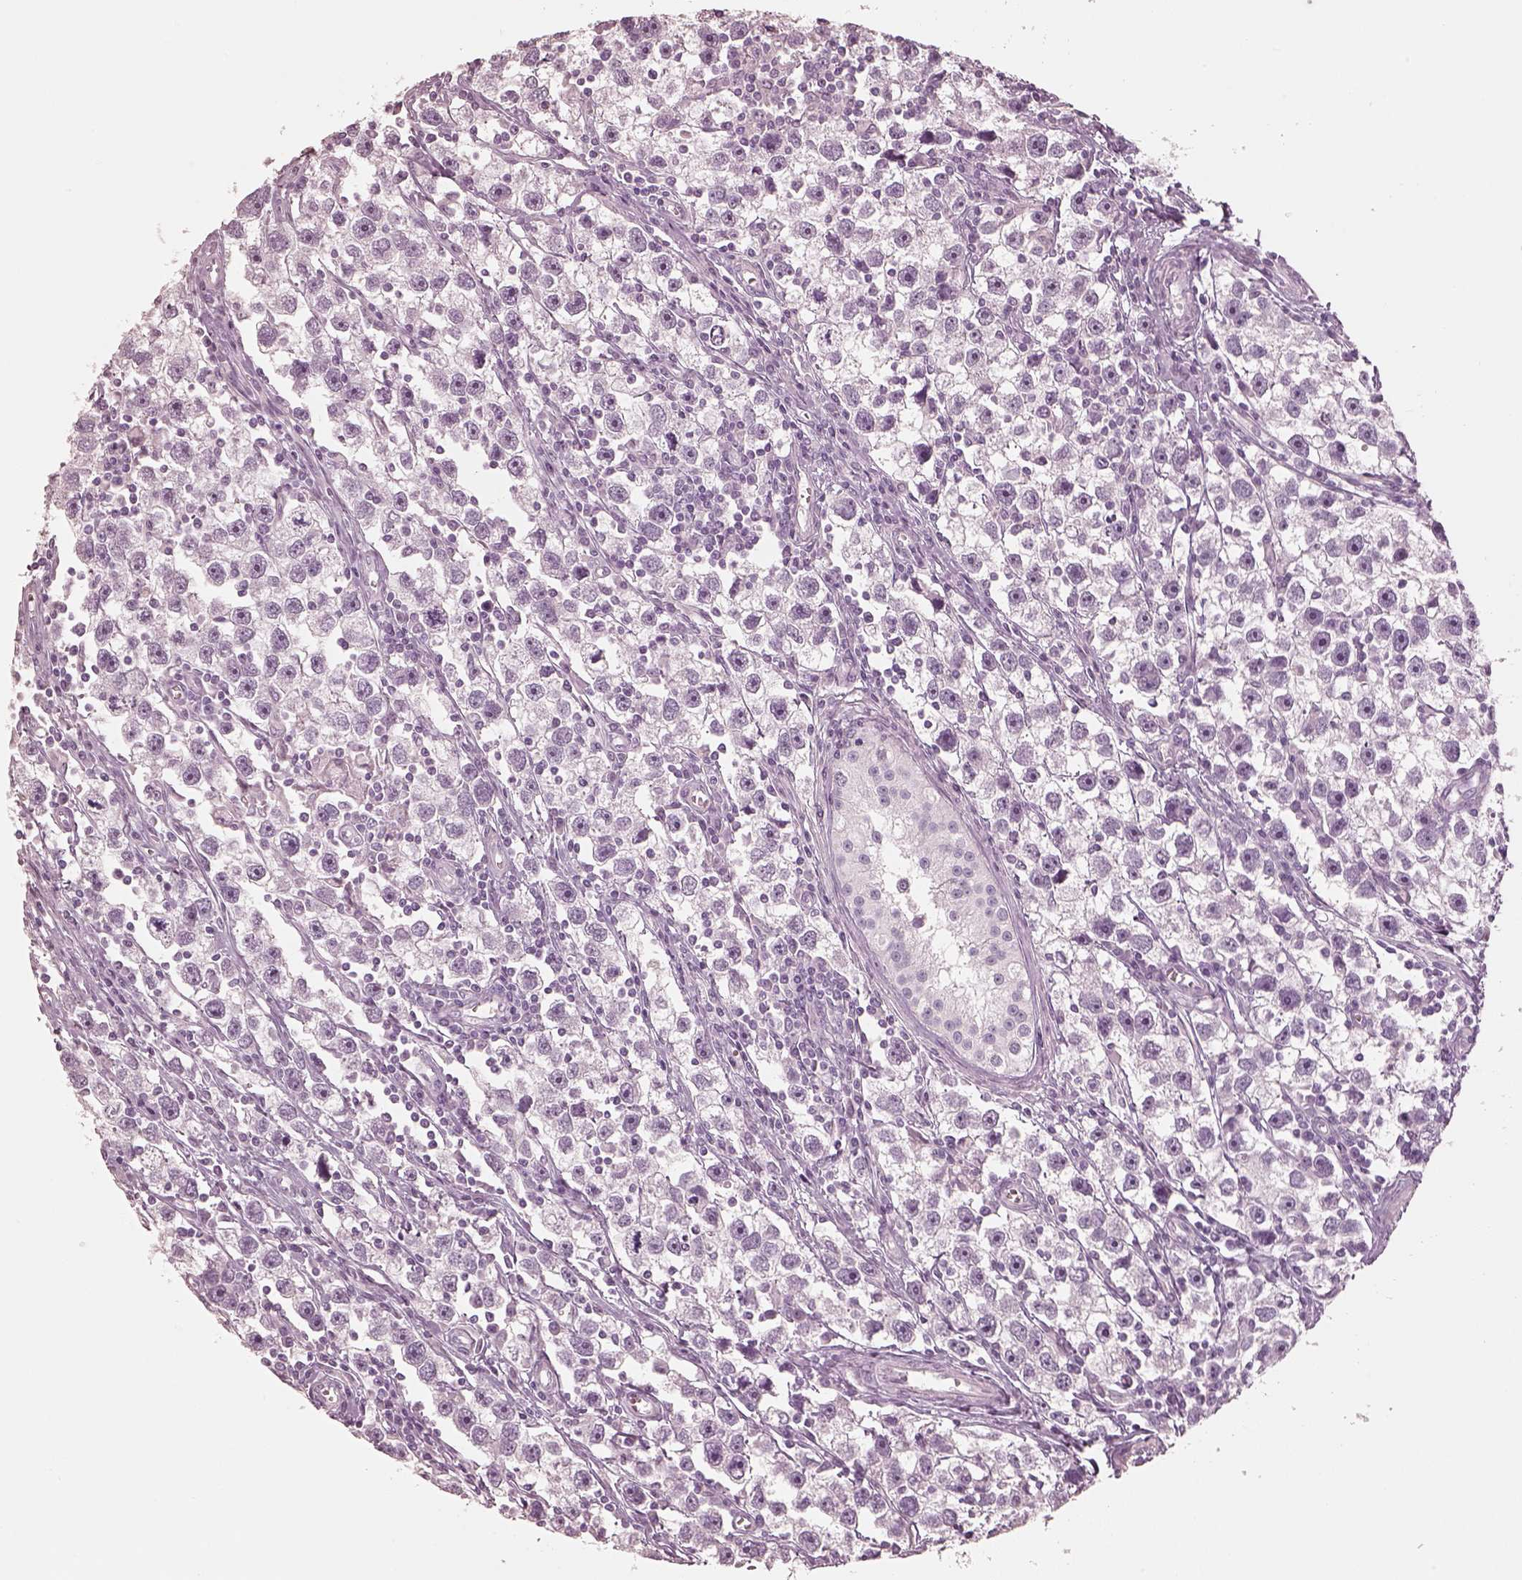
{"staining": {"intensity": "negative", "quantity": "none", "location": "none"}, "tissue": "testis cancer", "cell_type": "Tumor cells", "image_type": "cancer", "snomed": [{"axis": "morphology", "description": "Seminoma, NOS"}, {"axis": "topography", "description": "Testis"}], "caption": "Tumor cells show no significant positivity in seminoma (testis).", "gene": "R3HDML", "patient": {"sex": "male", "age": 30}}